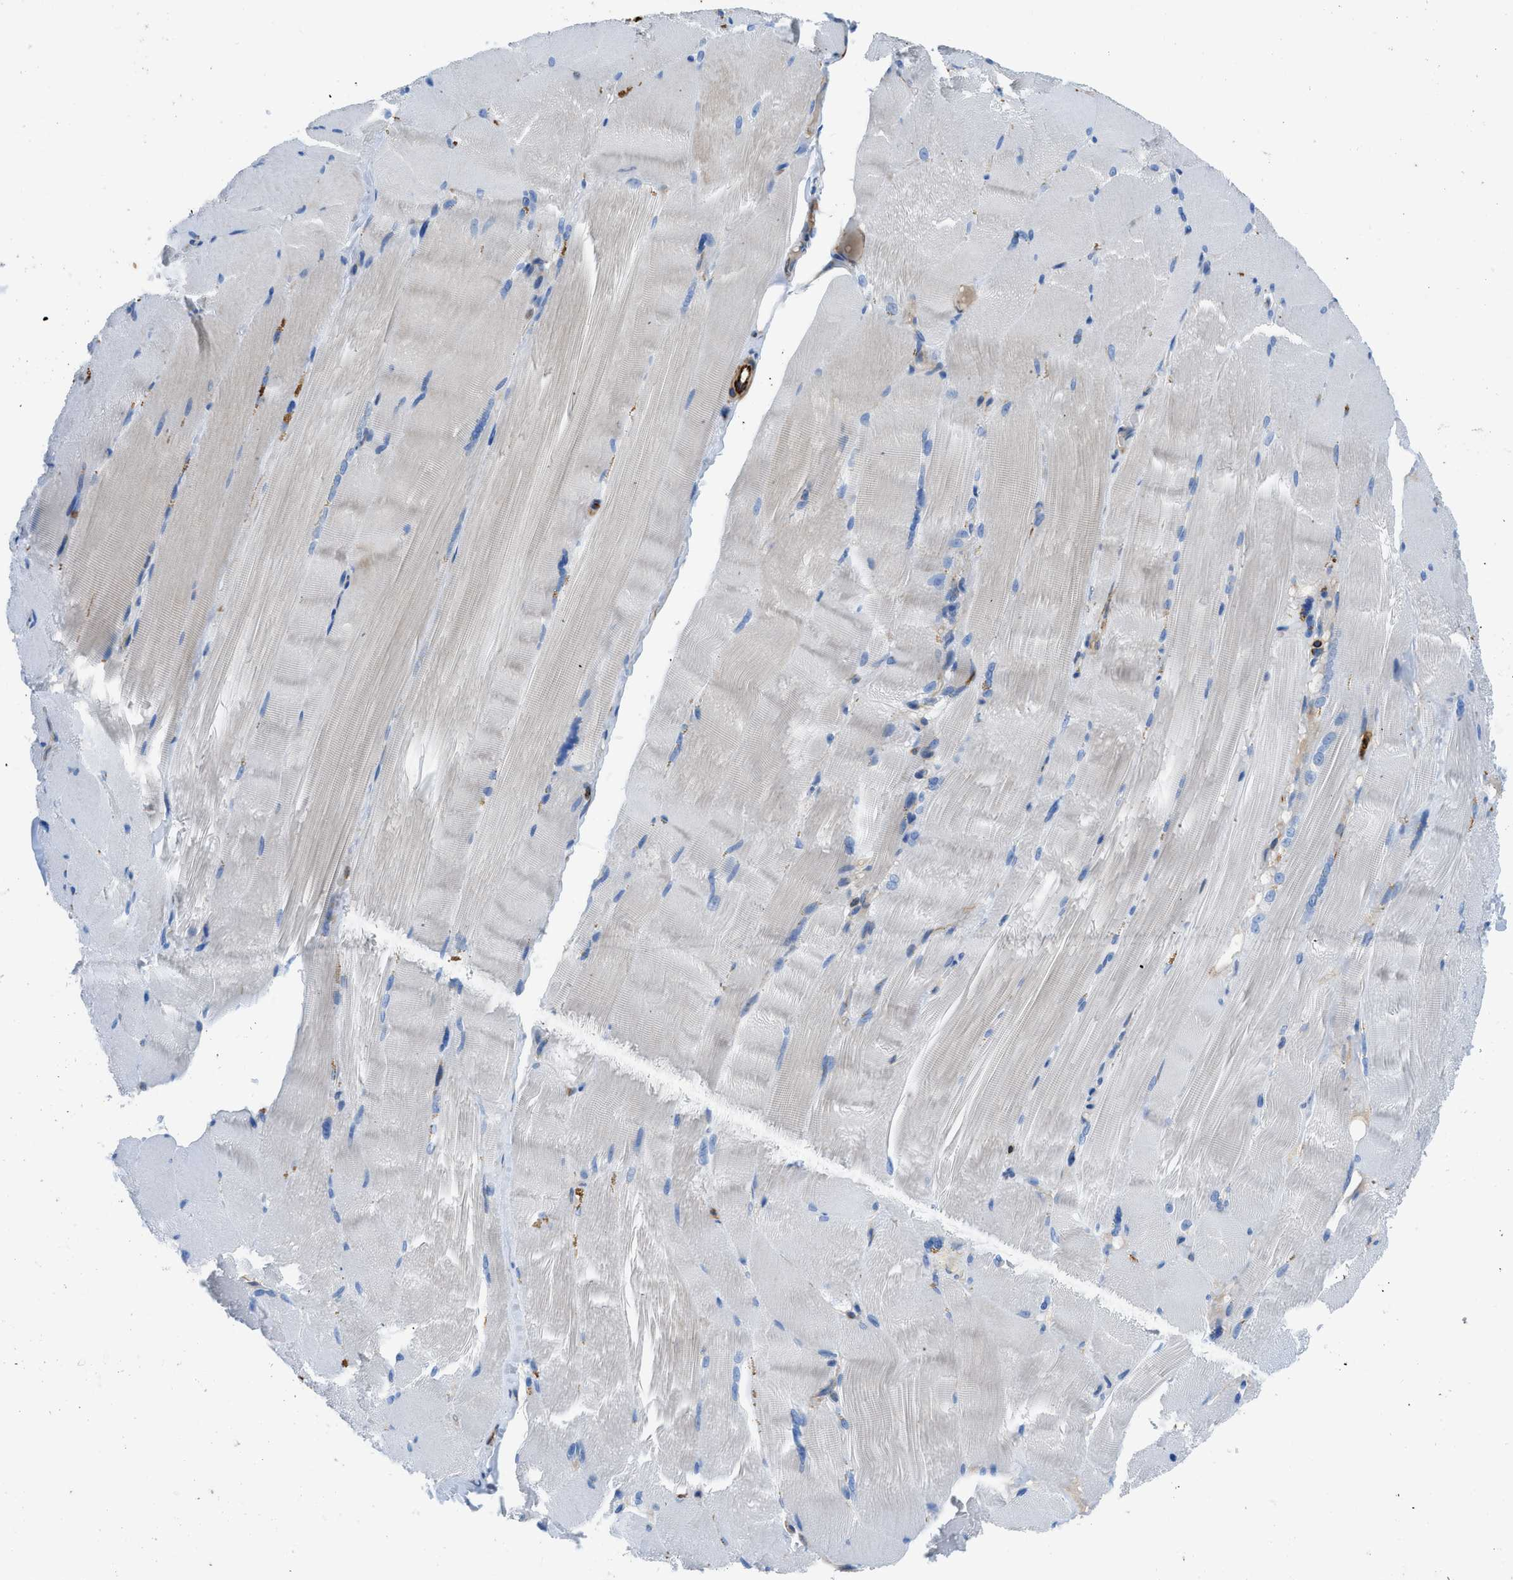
{"staining": {"intensity": "negative", "quantity": "none", "location": "none"}, "tissue": "skeletal muscle", "cell_type": "Myocytes", "image_type": "normal", "snomed": [{"axis": "morphology", "description": "Normal tissue, NOS"}, {"axis": "topography", "description": "Skin"}, {"axis": "topography", "description": "Skeletal muscle"}], "caption": "High magnification brightfield microscopy of normal skeletal muscle stained with DAB (brown) and counterstained with hematoxylin (blue): myocytes show no significant positivity. (IHC, brightfield microscopy, high magnification).", "gene": "XCR1", "patient": {"sex": "male", "age": 83}}